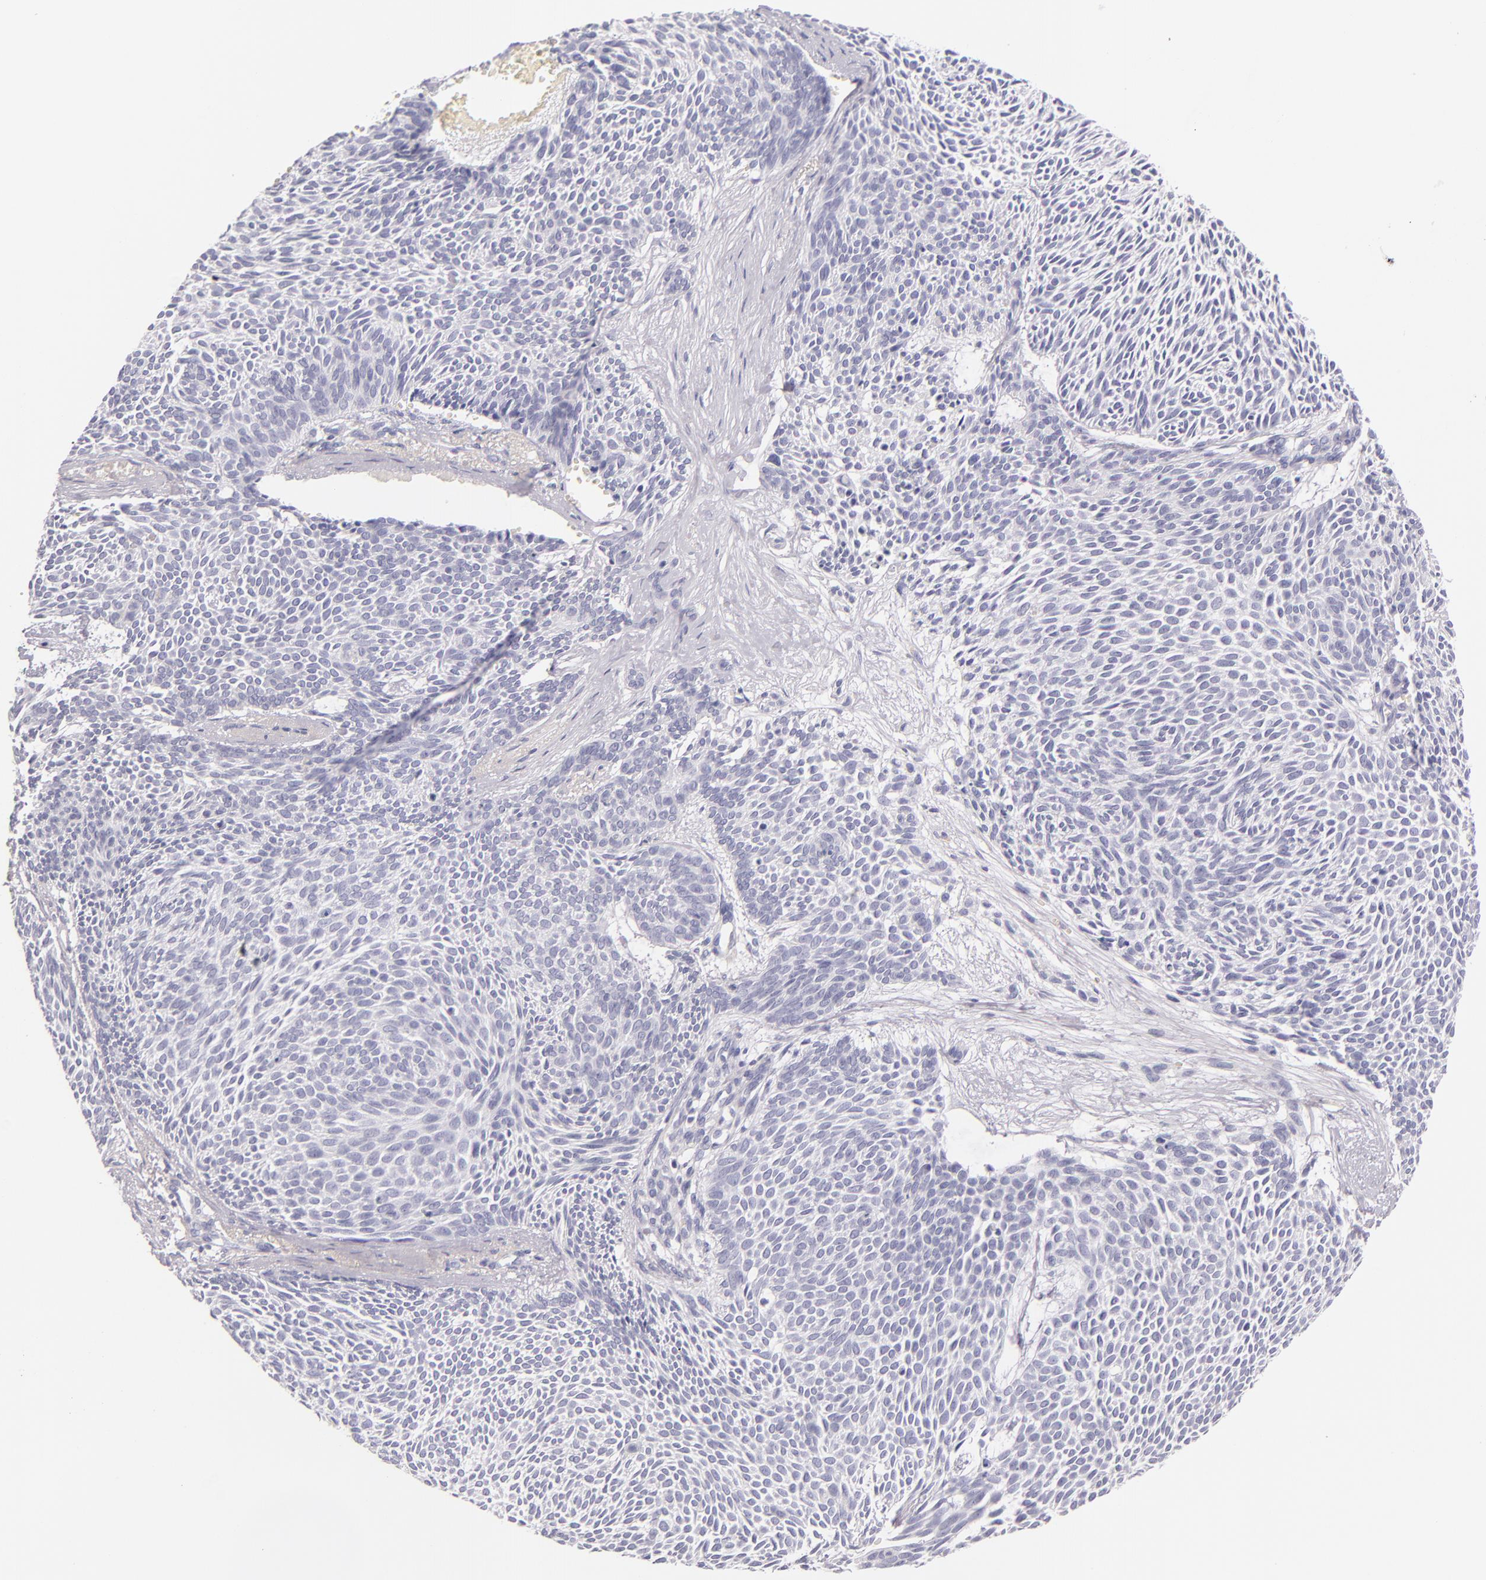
{"staining": {"intensity": "negative", "quantity": "none", "location": "none"}, "tissue": "skin cancer", "cell_type": "Tumor cells", "image_type": "cancer", "snomed": [{"axis": "morphology", "description": "Basal cell carcinoma"}, {"axis": "topography", "description": "Skin"}], "caption": "Tumor cells are negative for brown protein staining in skin basal cell carcinoma.", "gene": "INA", "patient": {"sex": "male", "age": 84}}